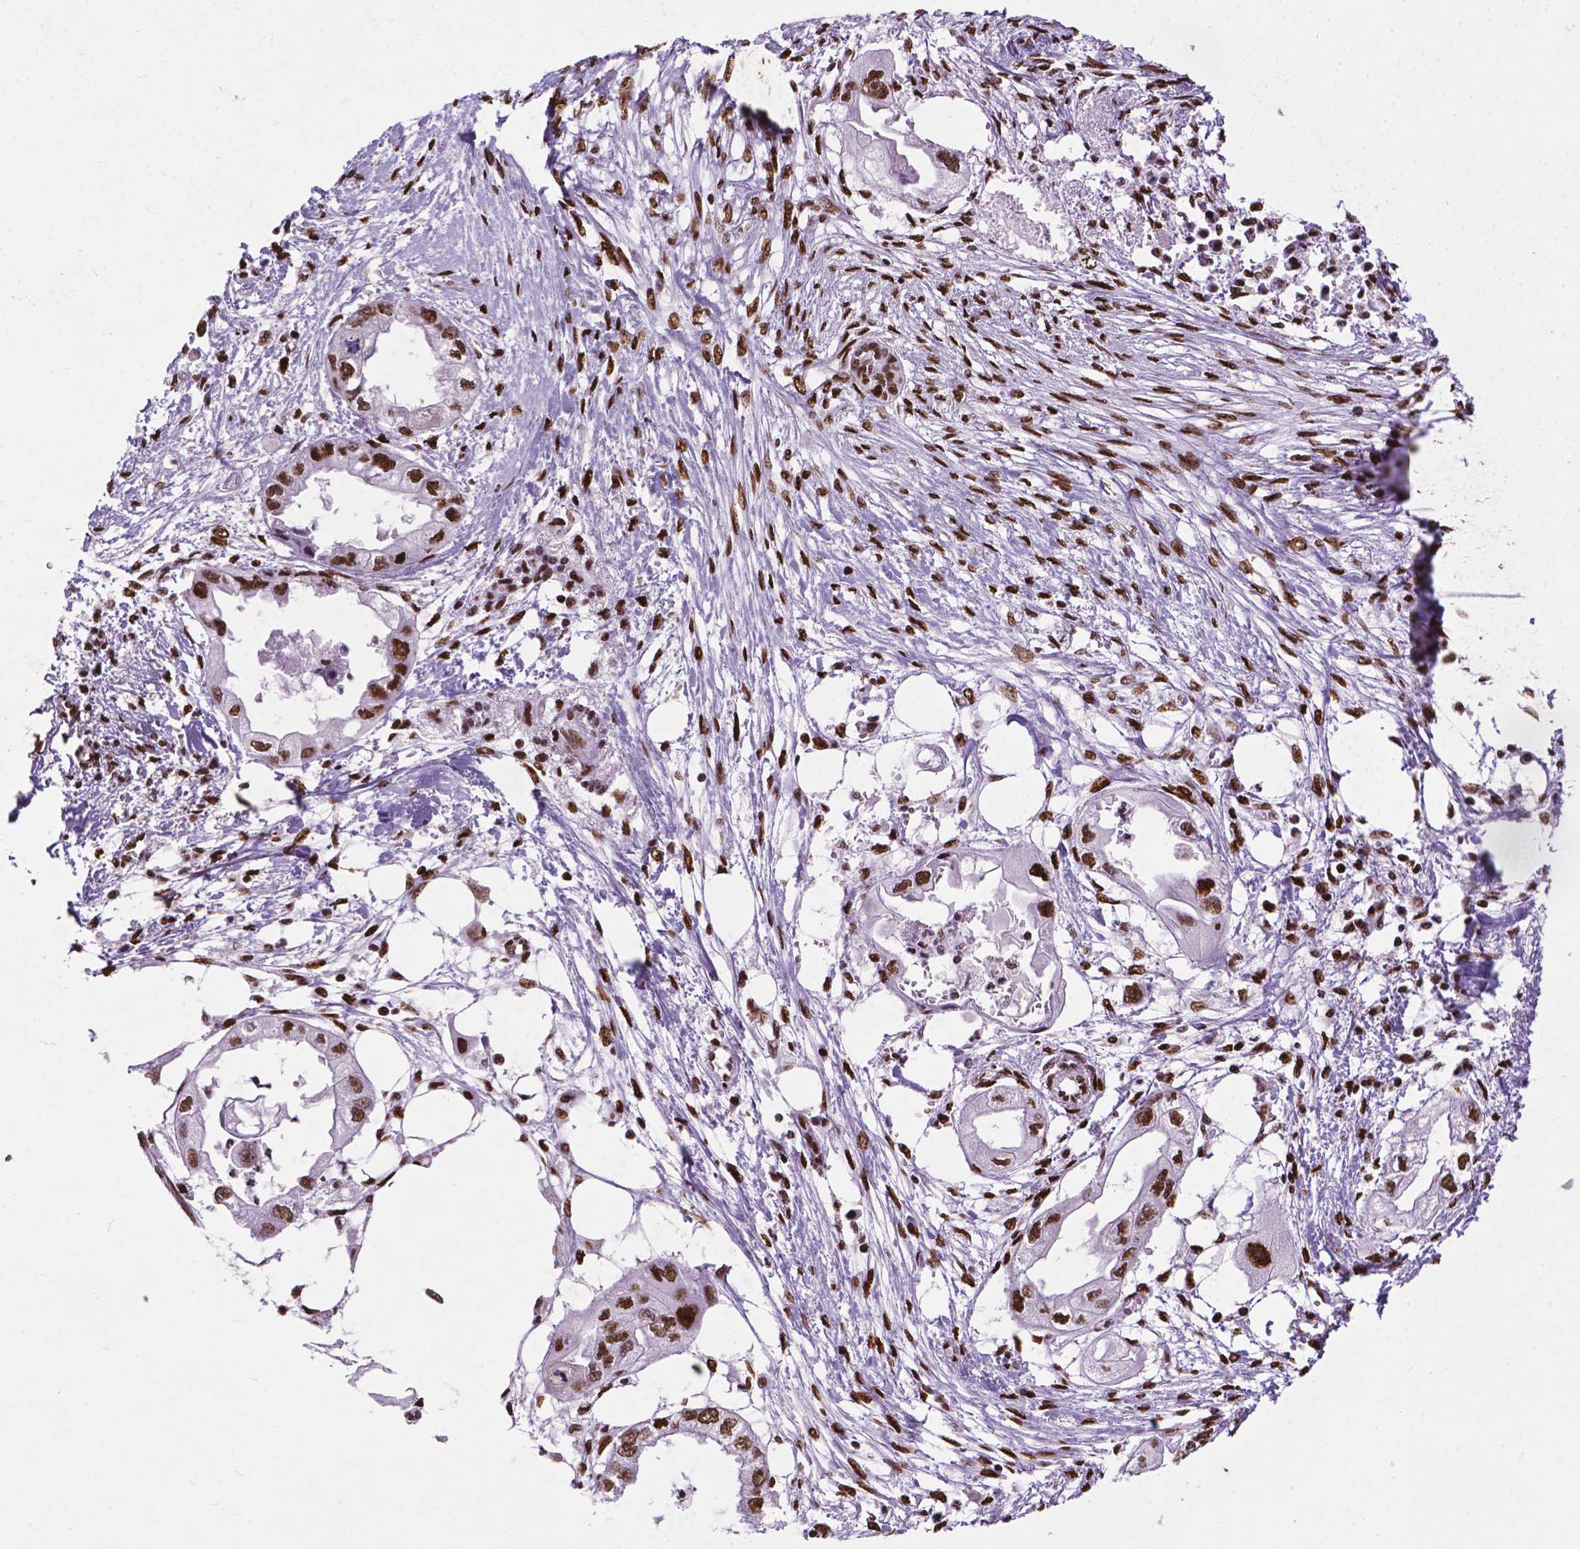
{"staining": {"intensity": "strong", "quantity": ">75%", "location": "nuclear"}, "tissue": "endometrial cancer", "cell_type": "Tumor cells", "image_type": "cancer", "snomed": [{"axis": "morphology", "description": "Adenocarcinoma, NOS"}, {"axis": "morphology", "description": "Adenocarcinoma, metastatic, NOS"}, {"axis": "topography", "description": "Adipose tissue"}, {"axis": "topography", "description": "Endometrium"}], "caption": "Immunohistochemical staining of human metastatic adenocarcinoma (endometrial) displays strong nuclear protein positivity in approximately >75% of tumor cells.", "gene": "SMIM5", "patient": {"sex": "female", "age": 67}}